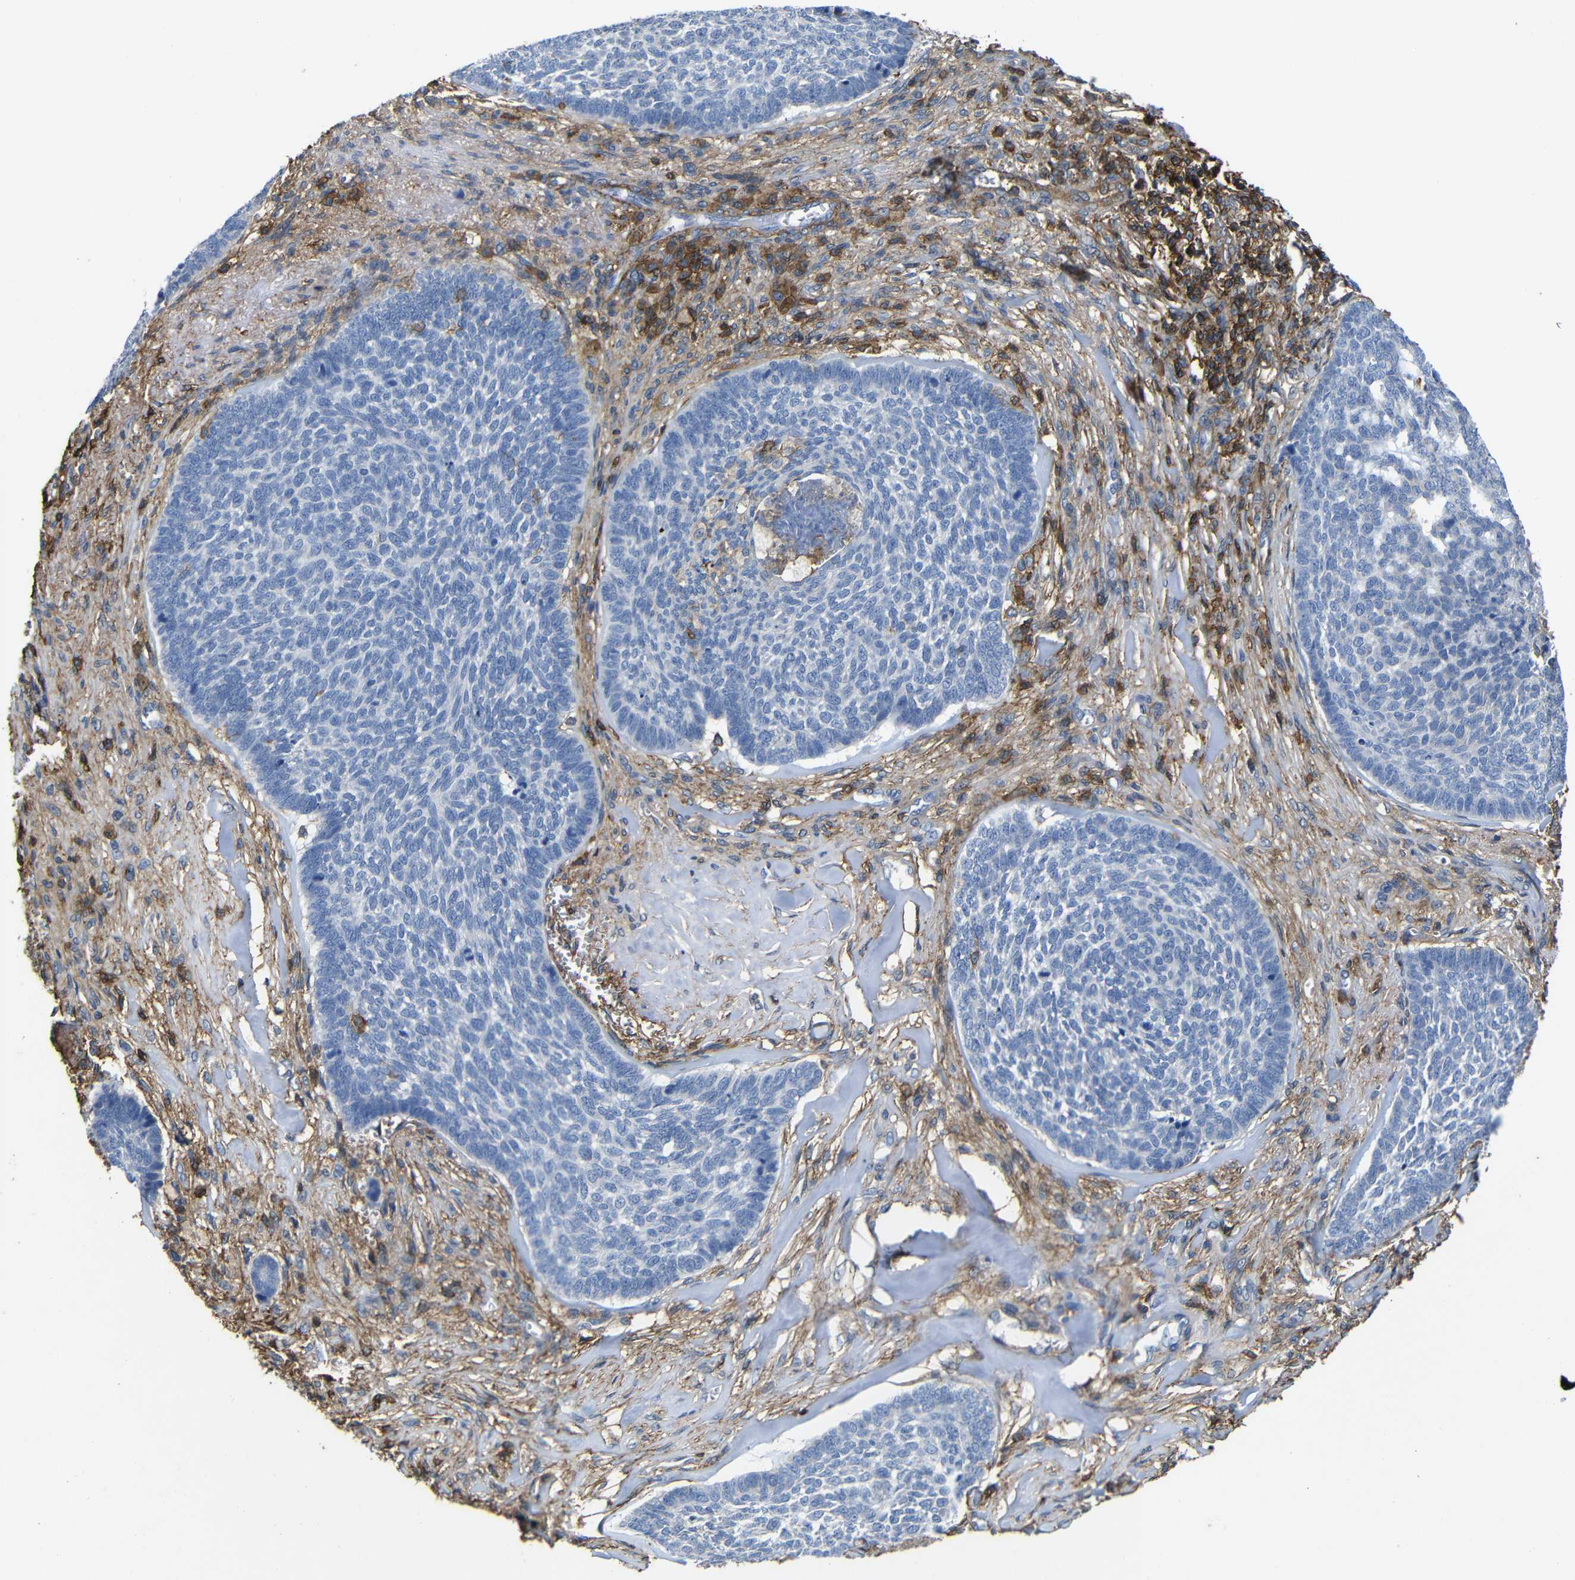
{"staining": {"intensity": "negative", "quantity": "none", "location": "none"}, "tissue": "skin cancer", "cell_type": "Tumor cells", "image_type": "cancer", "snomed": [{"axis": "morphology", "description": "Basal cell carcinoma"}, {"axis": "topography", "description": "Skin"}], "caption": "A high-resolution histopathology image shows IHC staining of skin basal cell carcinoma, which reveals no significant expression in tumor cells.", "gene": "PI4KA", "patient": {"sex": "male", "age": 84}}